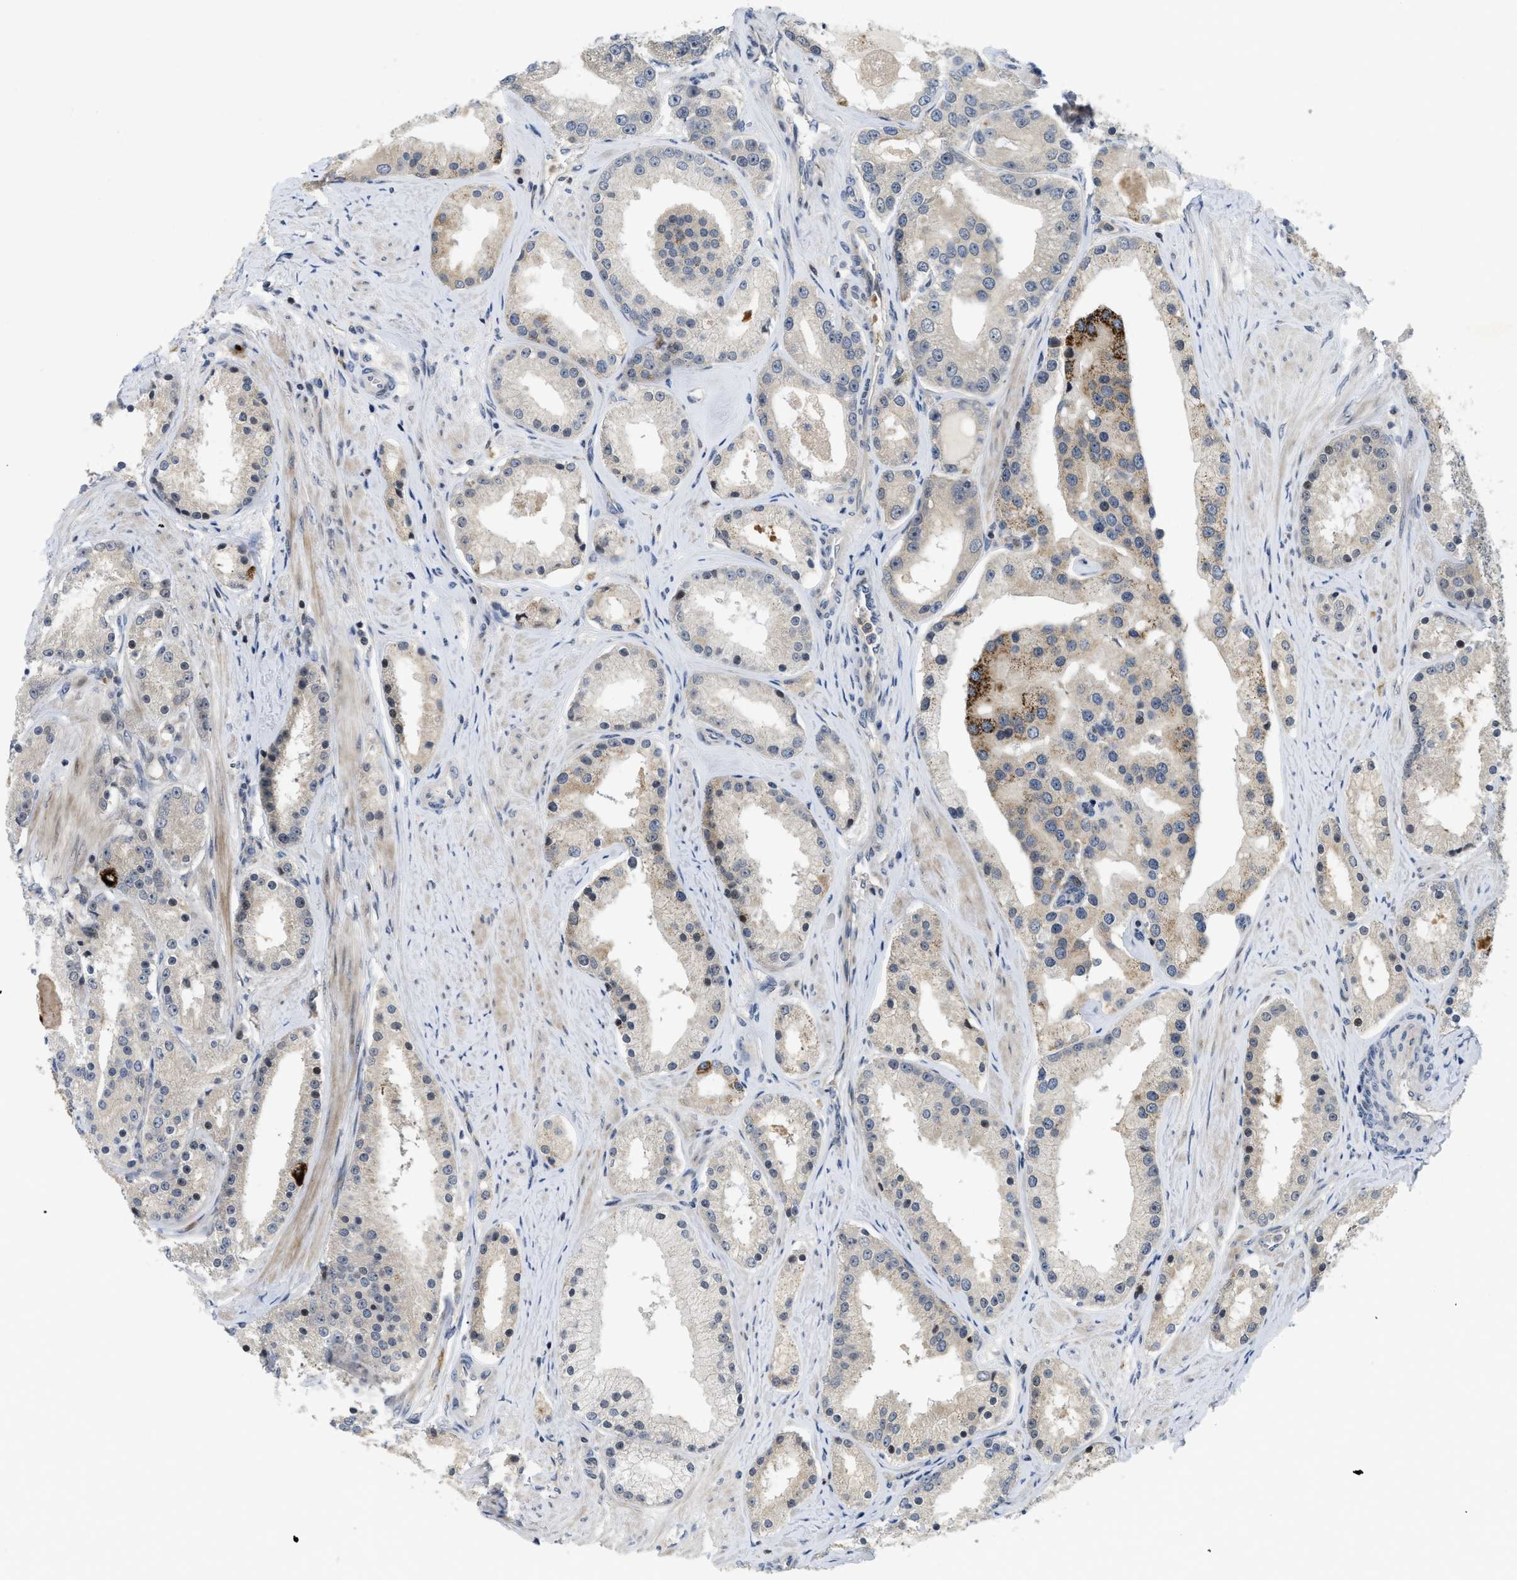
{"staining": {"intensity": "weak", "quantity": "<25%", "location": "cytoplasmic/membranous"}, "tissue": "prostate cancer", "cell_type": "Tumor cells", "image_type": "cancer", "snomed": [{"axis": "morphology", "description": "Adenocarcinoma, Low grade"}, {"axis": "topography", "description": "Prostate"}], "caption": "Immunohistochemistry photomicrograph of neoplastic tissue: prostate low-grade adenocarcinoma stained with DAB (3,3'-diaminobenzidine) reveals no significant protein expression in tumor cells. (DAB (3,3'-diaminobenzidine) IHC with hematoxylin counter stain).", "gene": "DNAJC28", "patient": {"sex": "male", "age": 63}}